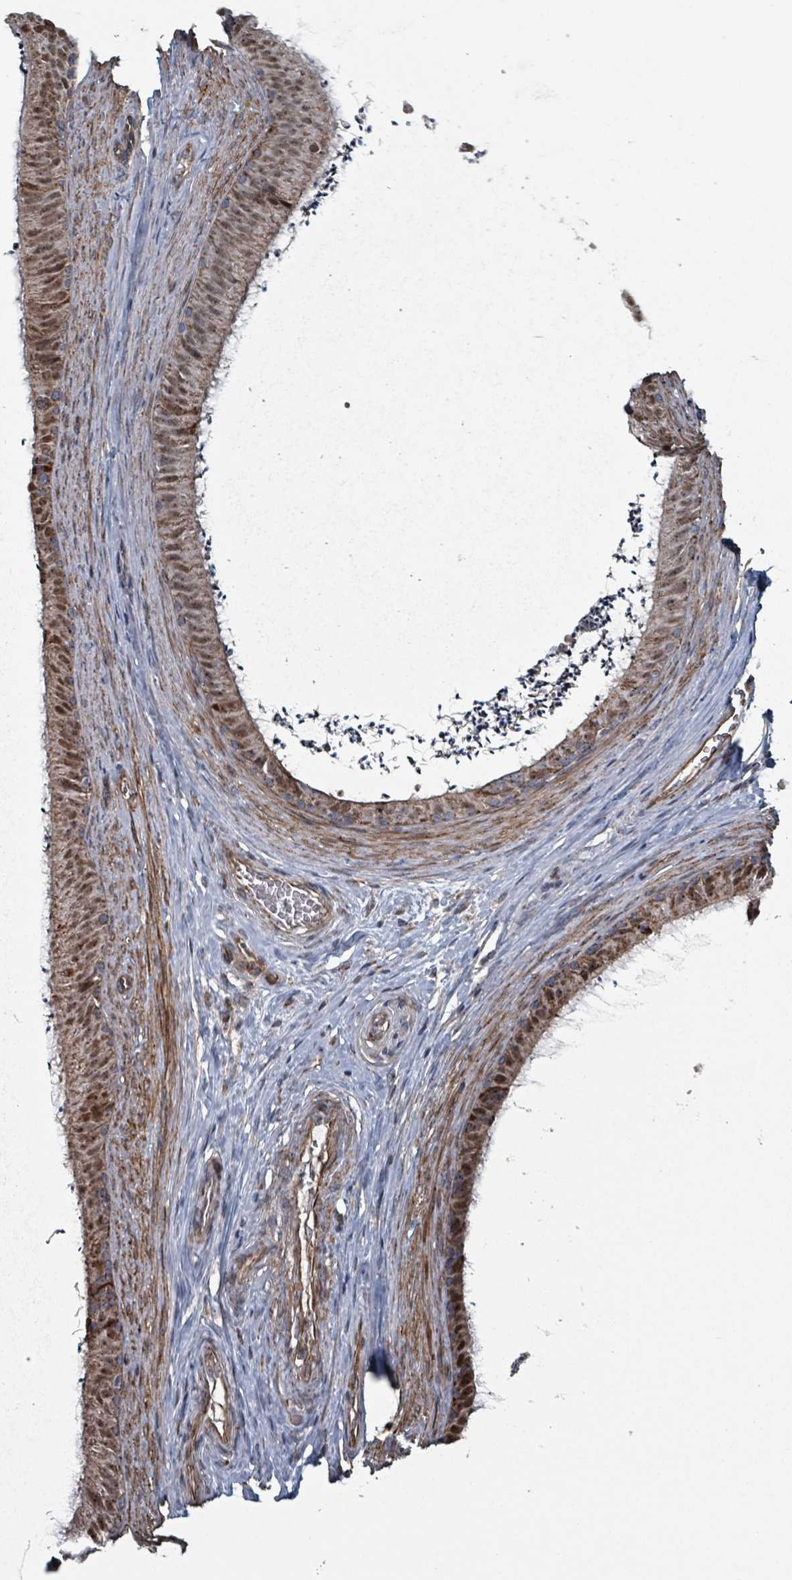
{"staining": {"intensity": "moderate", "quantity": "25%-75%", "location": "cytoplasmic/membranous,nuclear"}, "tissue": "epididymis", "cell_type": "Glandular cells", "image_type": "normal", "snomed": [{"axis": "morphology", "description": "Normal tissue, NOS"}, {"axis": "topography", "description": "Testis"}, {"axis": "topography", "description": "Epididymis"}], "caption": "Epididymis stained with a brown dye demonstrates moderate cytoplasmic/membranous,nuclear positive expression in about 25%-75% of glandular cells.", "gene": "MRPL4", "patient": {"sex": "male", "age": 41}}